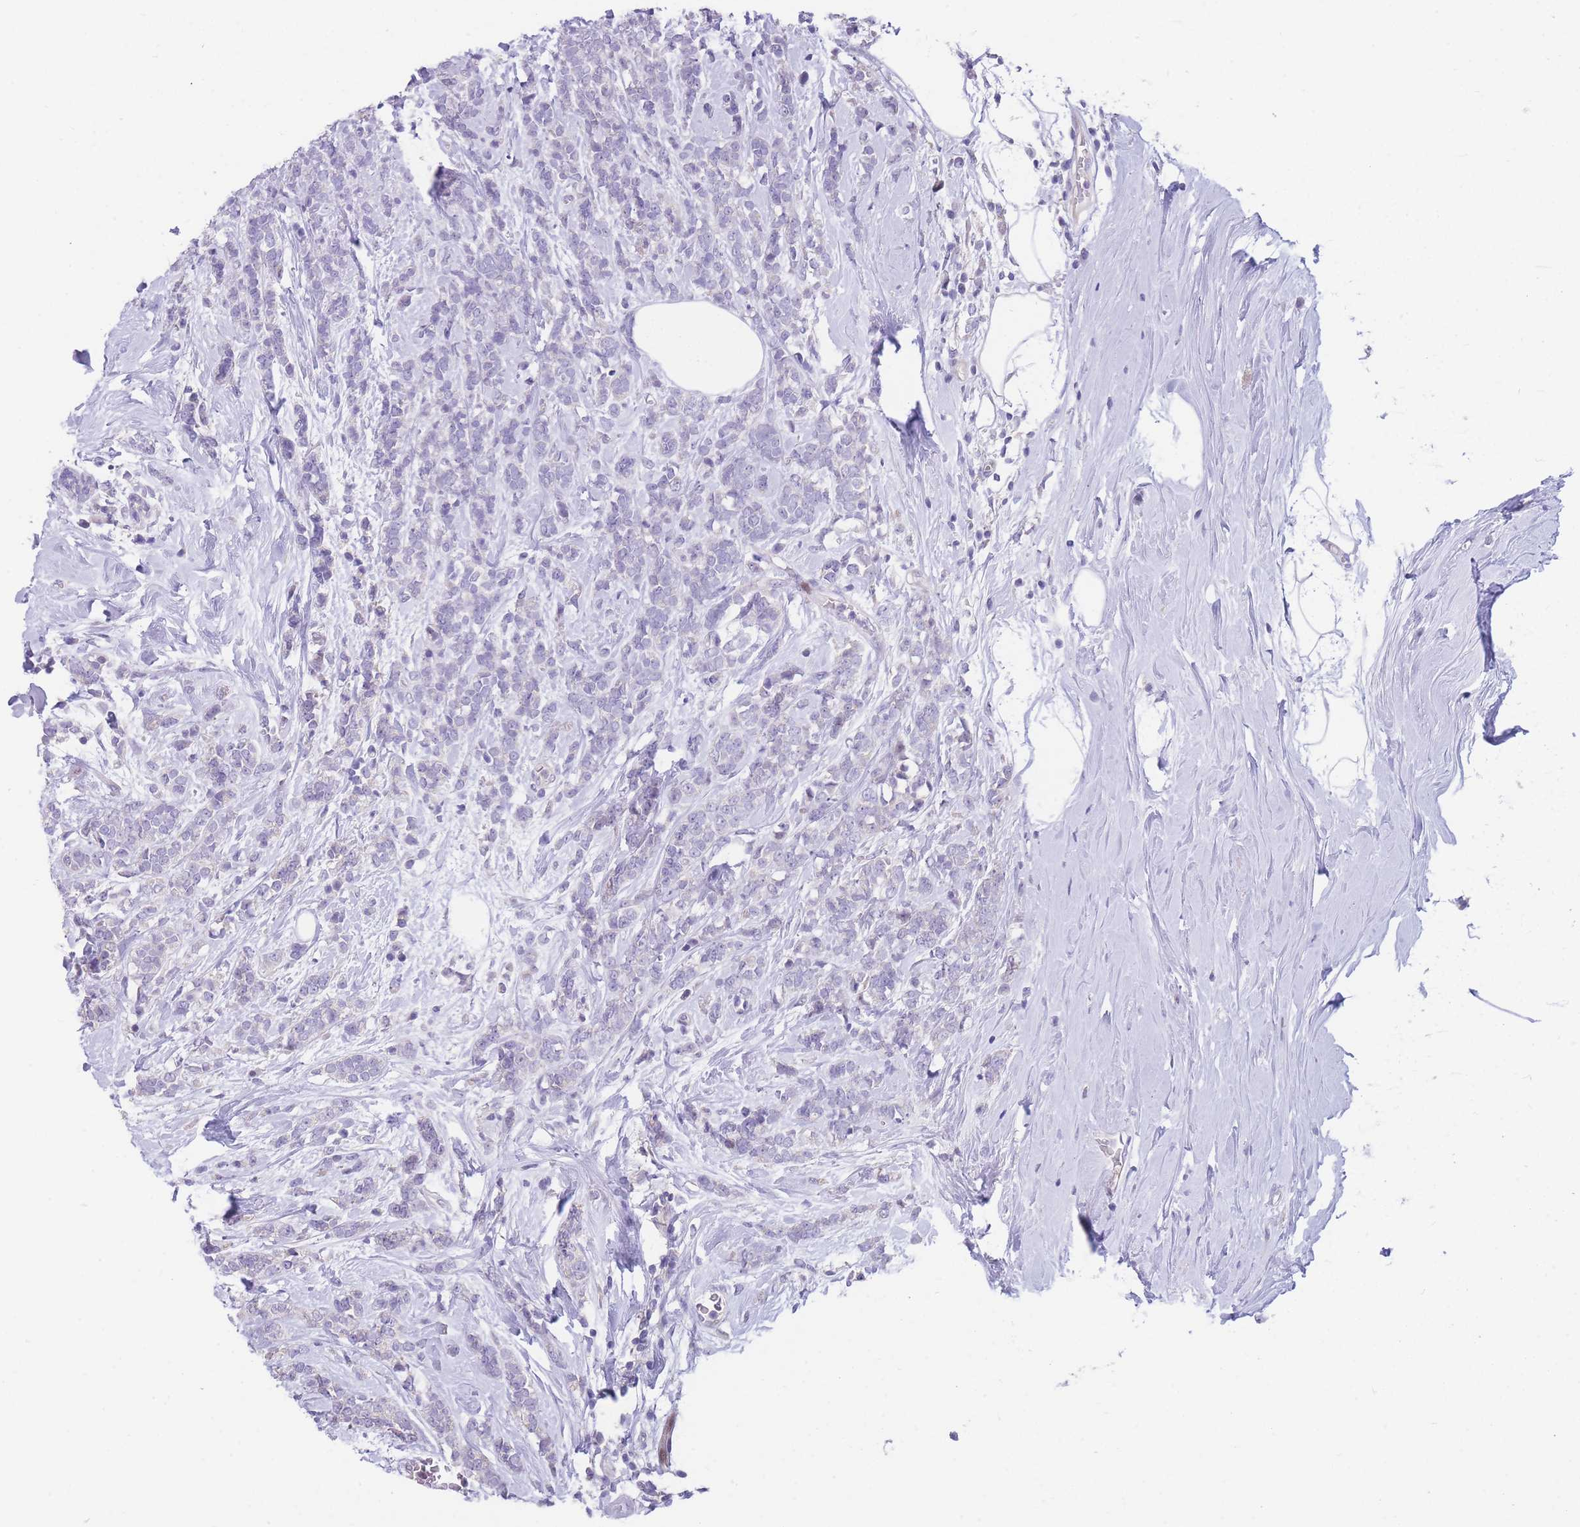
{"staining": {"intensity": "negative", "quantity": "none", "location": "none"}, "tissue": "breast cancer", "cell_type": "Tumor cells", "image_type": "cancer", "snomed": [{"axis": "morphology", "description": "Lobular carcinoma"}, {"axis": "topography", "description": "Breast"}], "caption": "This is an immunohistochemistry (IHC) micrograph of human breast cancer. There is no positivity in tumor cells.", "gene": "SHCBP1", "patient": {"sex": "female", "age": 58}}